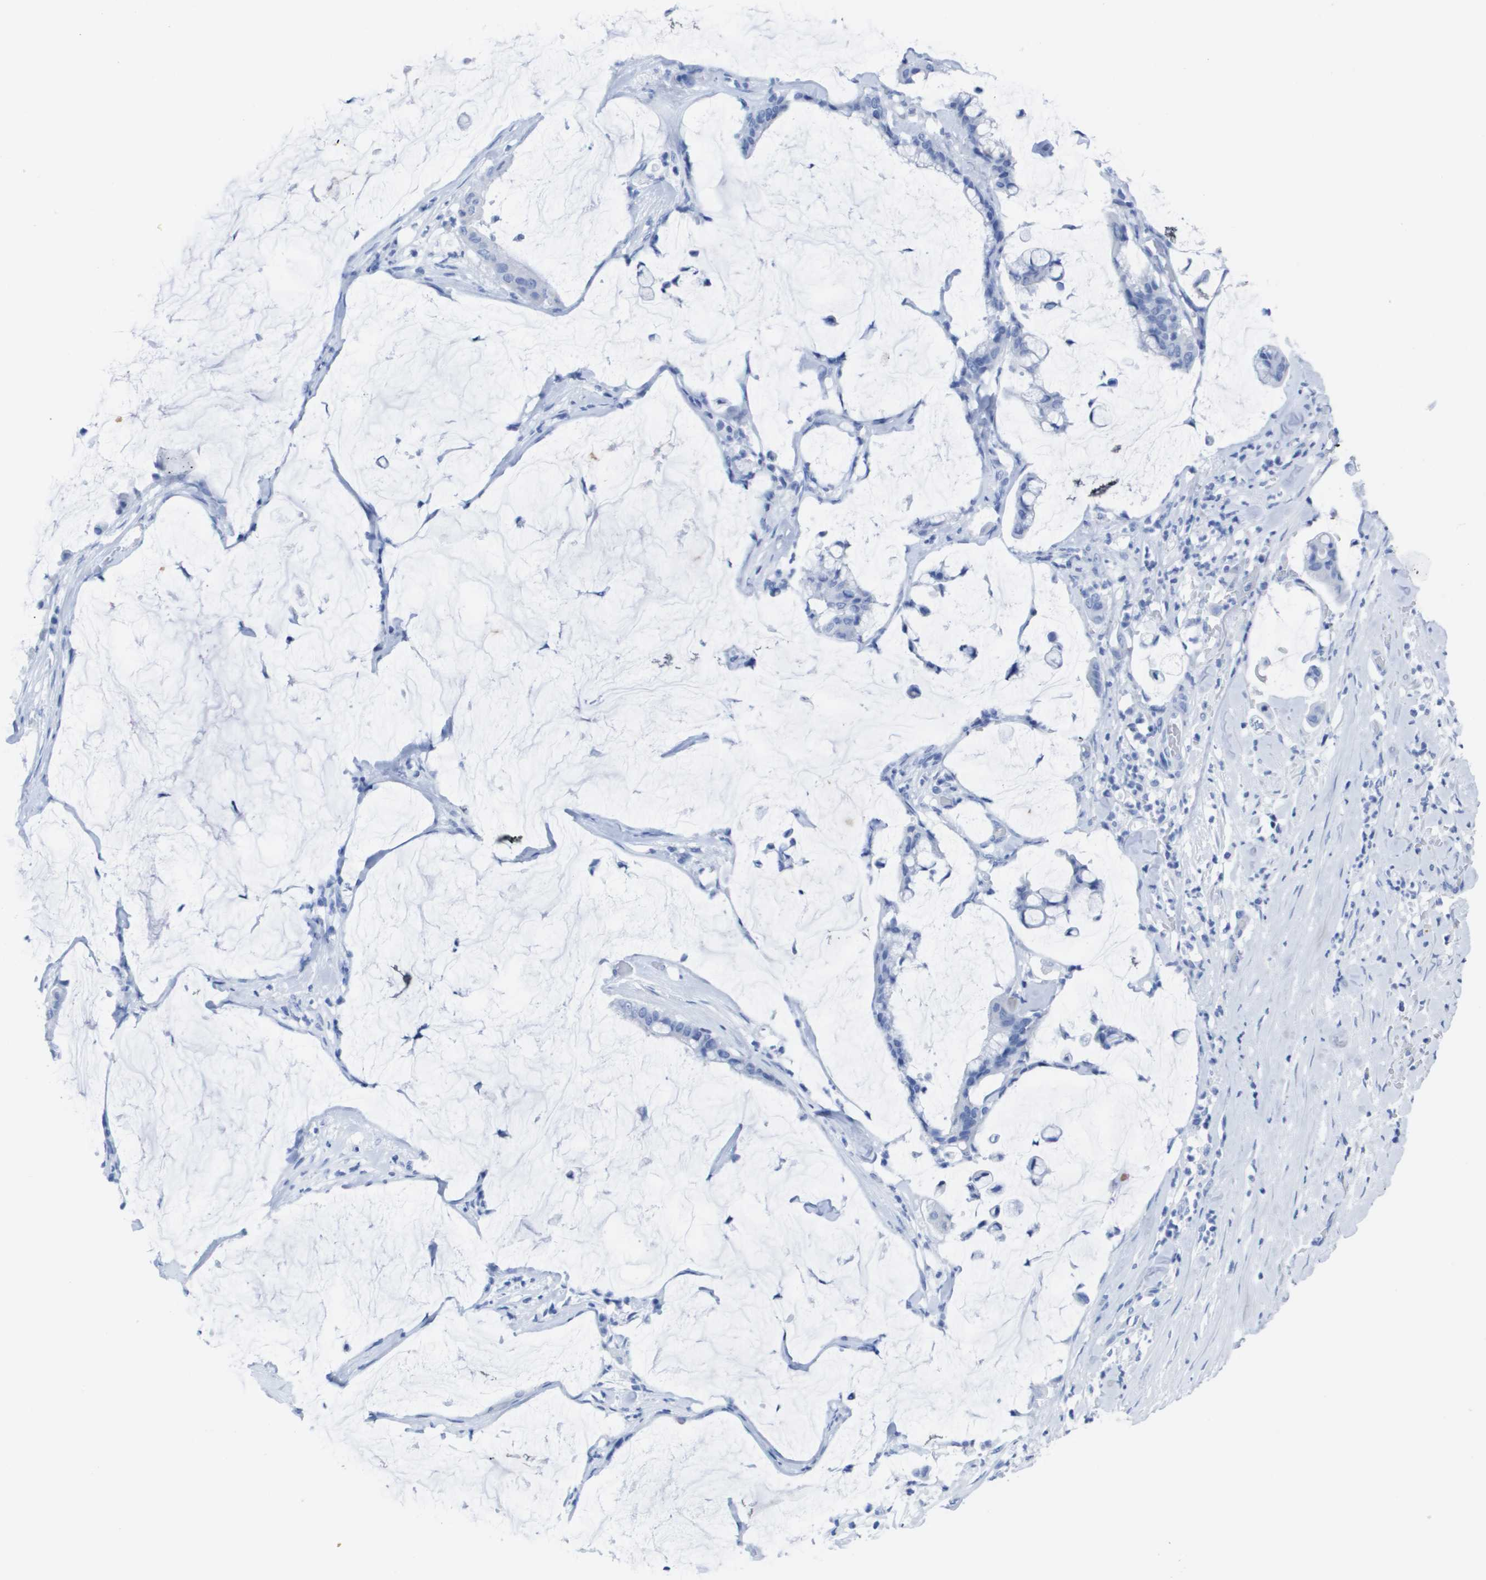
{"staining": {"intensity": "negative", "quantity": "none", "location": "none"}, "tissue": "pancreatic cancer", "cell_type": "Tumor cells", "image_type": "cancer", "snomed": [{"axis": "morphology", "description": "Adenocarcinoma, NOS"}, {"axis": "topography", "description": "Pancreas"}], "caption": "Pancreatic adenocarcinoma was stained to show a protein in brown. There is no significant expression in tumor cells.", "gene": "KCNA3", "patient": {"sex": "male", "age": 41}}